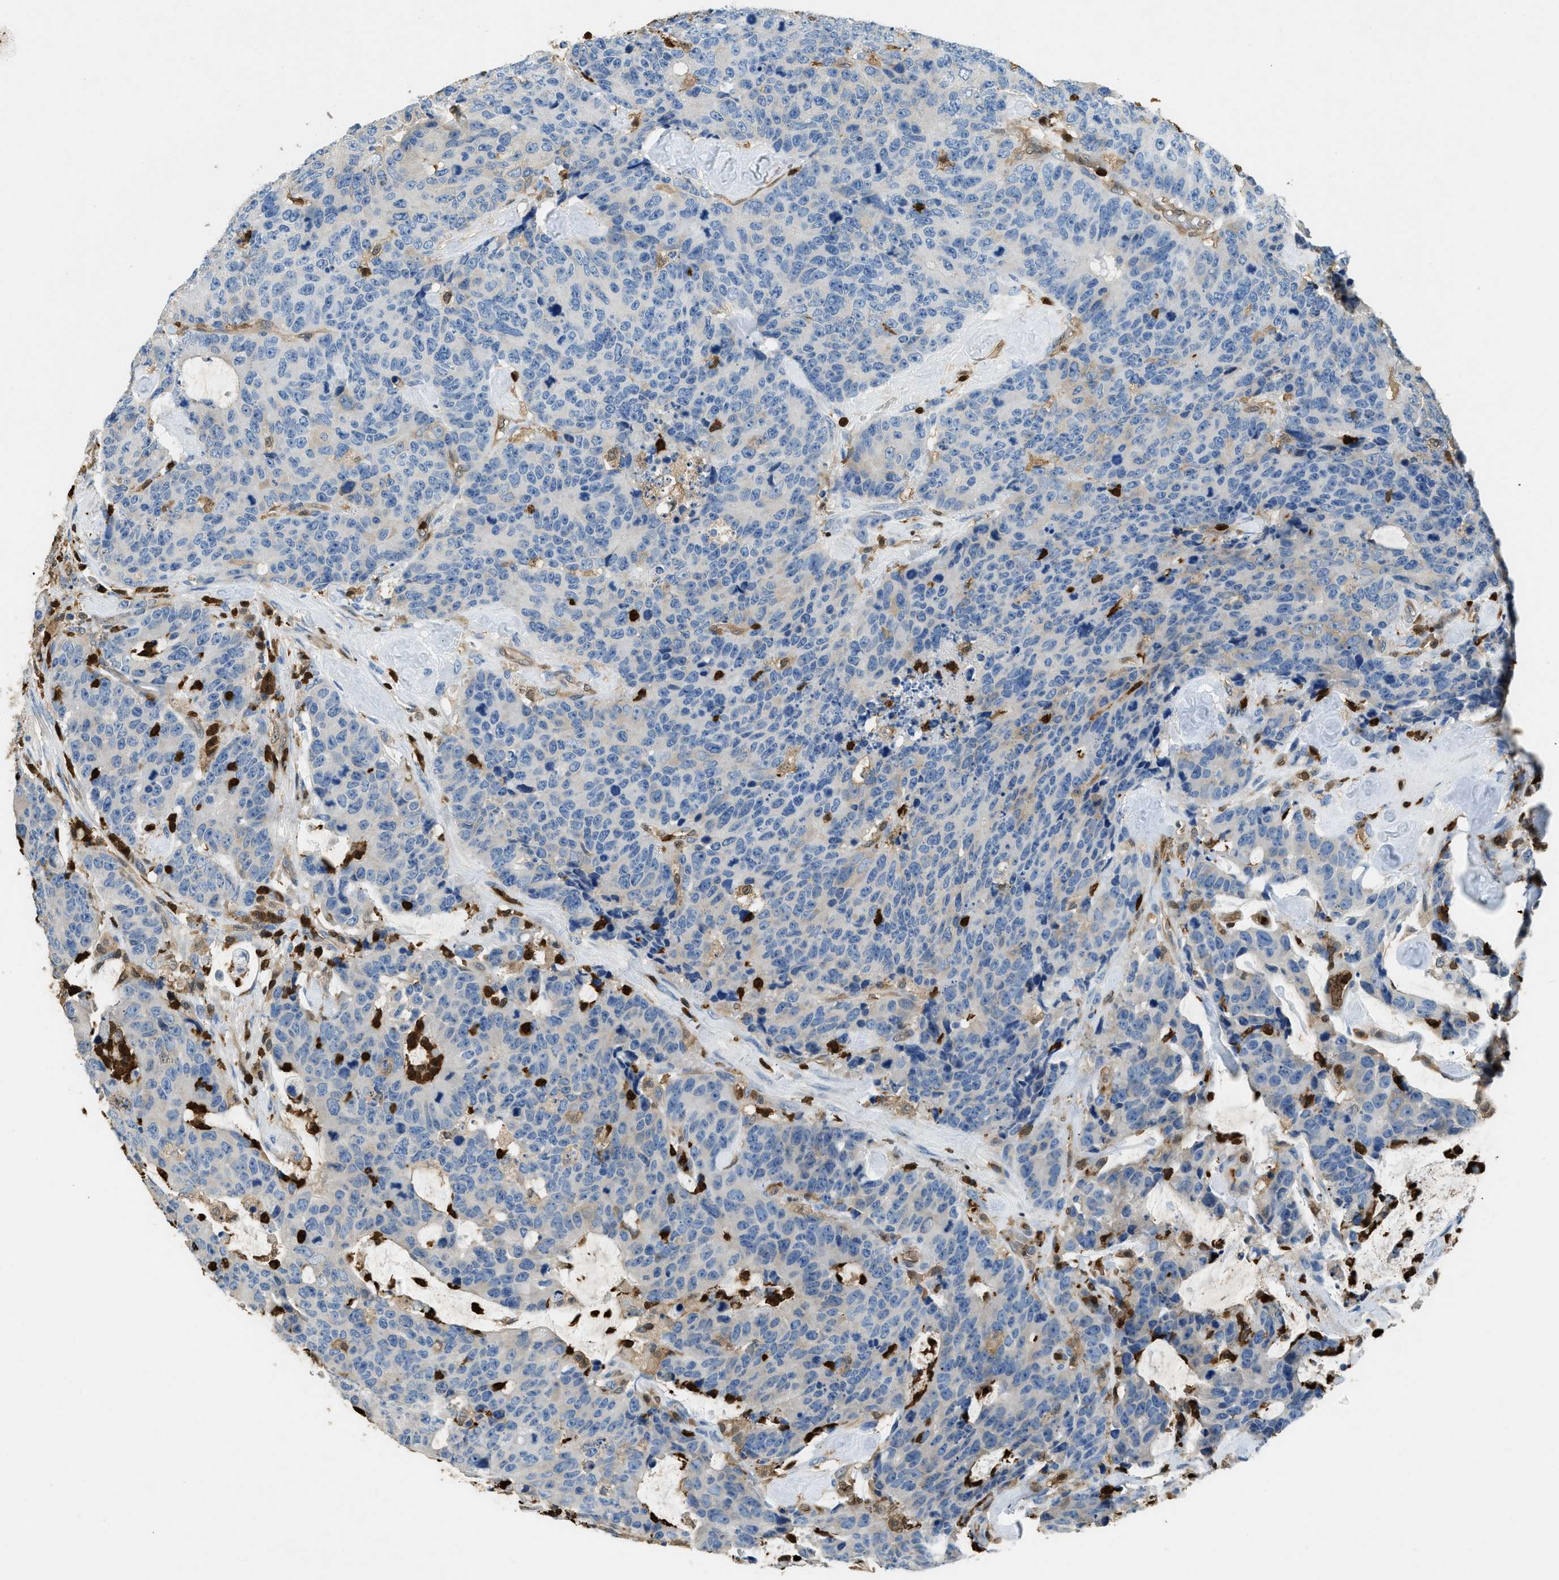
{"staining": {"intensity": "negative", "quantity": "none", "location": "none"}, "tissue": "colorectal cancer", "cell_type": "Tumor cells", "image_type": "cancer", "snomed": [{"axis": "morphology", "description": "Adenocarcinoma, NOS"}, {"axis": "topography", "description": "Colon"}], "caption": "Tumor cells show no significant staining in colorectal cancer (adenocarcinoma). (Brightfield microscopy of DAB (3,3'-diaminobenzidine) immunohistochemistry at high magnification).", "gene": "ARHGDIB", "patient": {"sex": "female", "age": 86}}